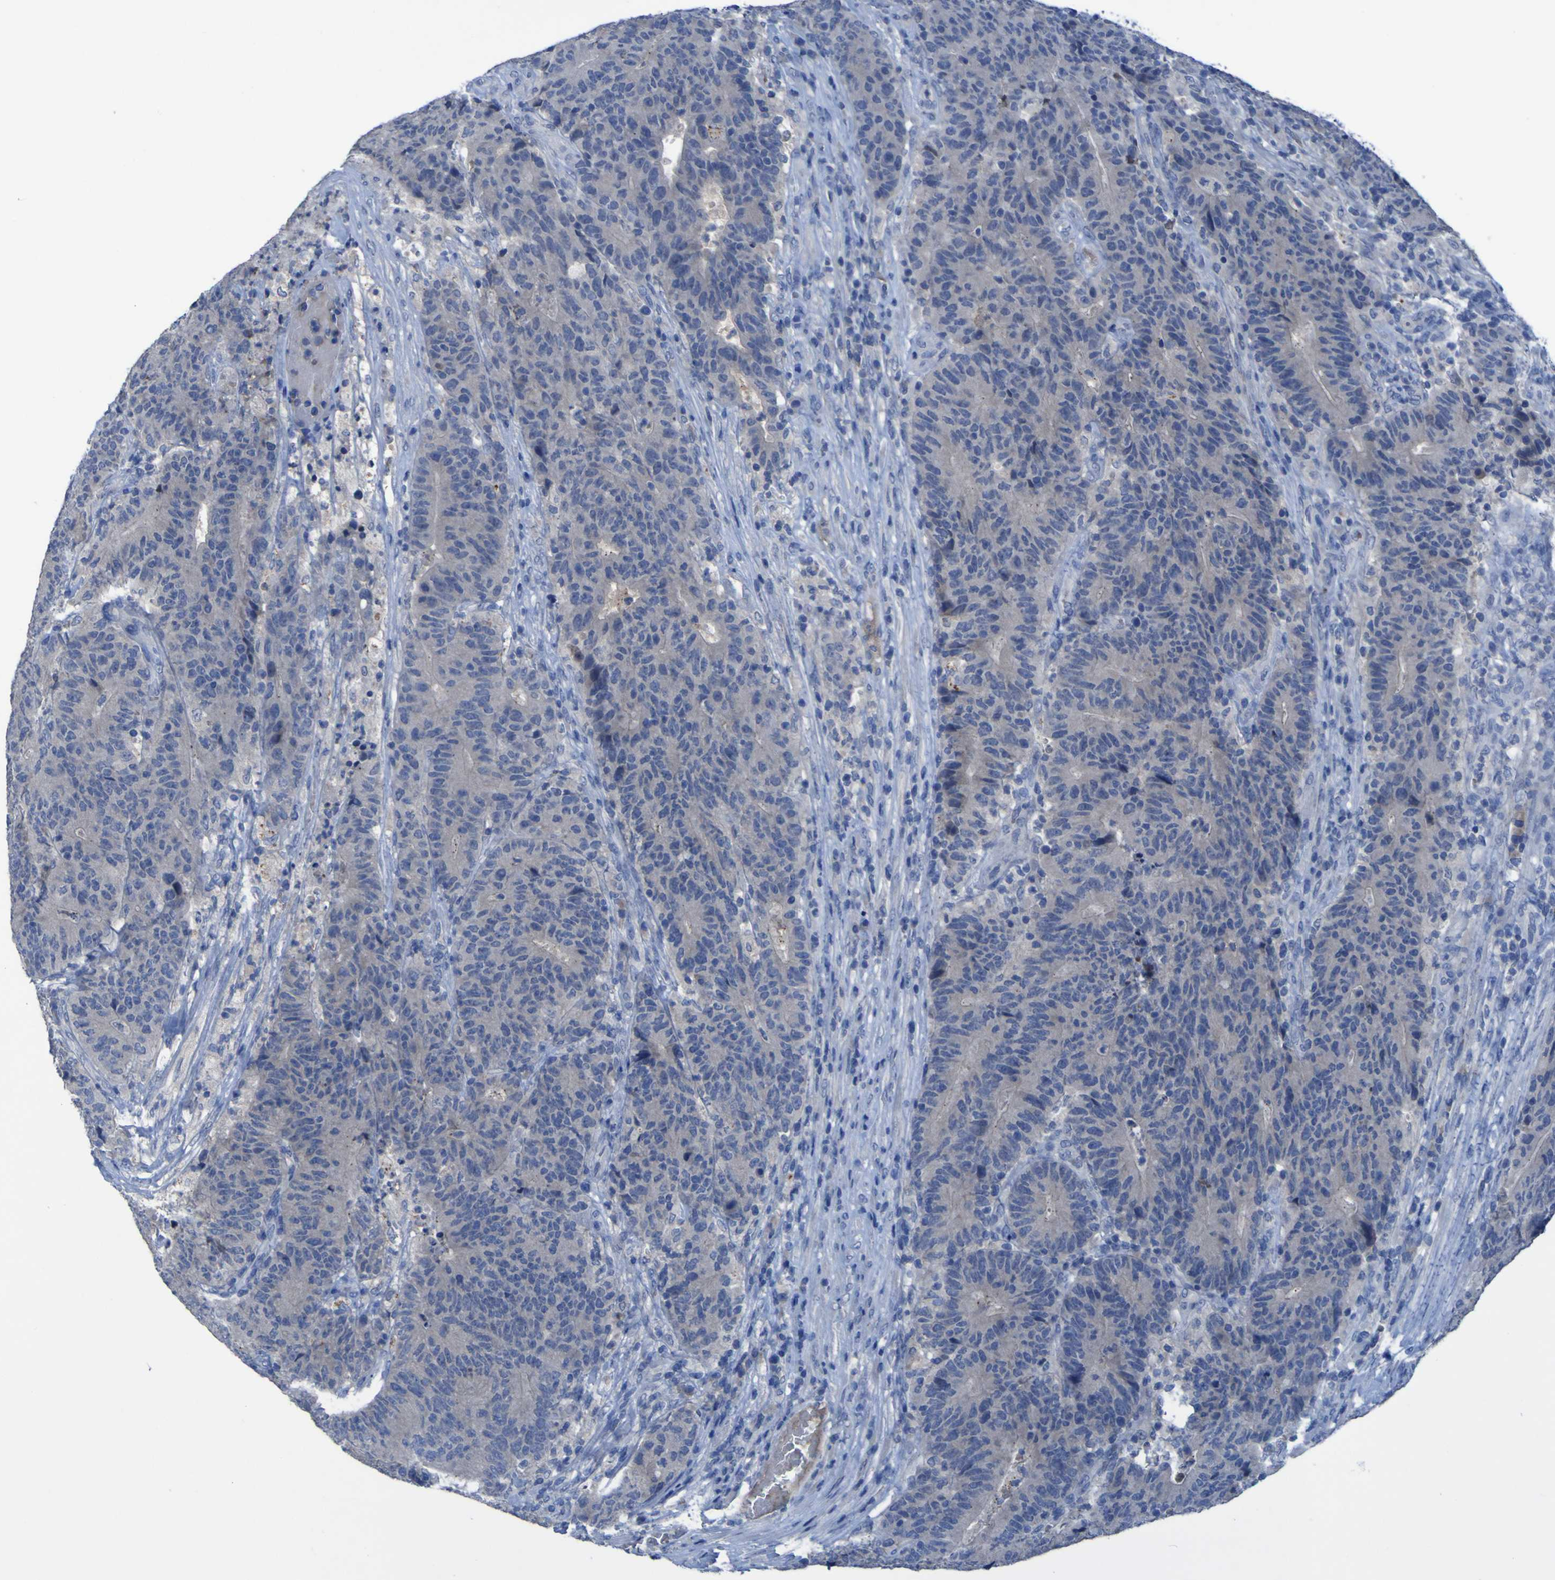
{"staining": {"intensity": "negative", "quantity": "none", "location": "none"}, "tissue": "colorectal cancer", "cell_type": "Tumor cells", "image_type": "cancer", "snomed": [{"axis": "morphology", "description": "Normal tissue, NOS"}, {"axis": "morphology", "description": "Adenocarcinoma, NOS"}, {"axis": "topography", "description": "Colon"}], "caption": "Tumor cells show no significant positivity in adenocarcinoma (colorectal). (DAB (3,3'-diaminobenzidine) immunohistochemistry (IHC) with hematoxylin counter stain).", "gene": "SGK2", "patient": {"sex": "female", "age": 75}}